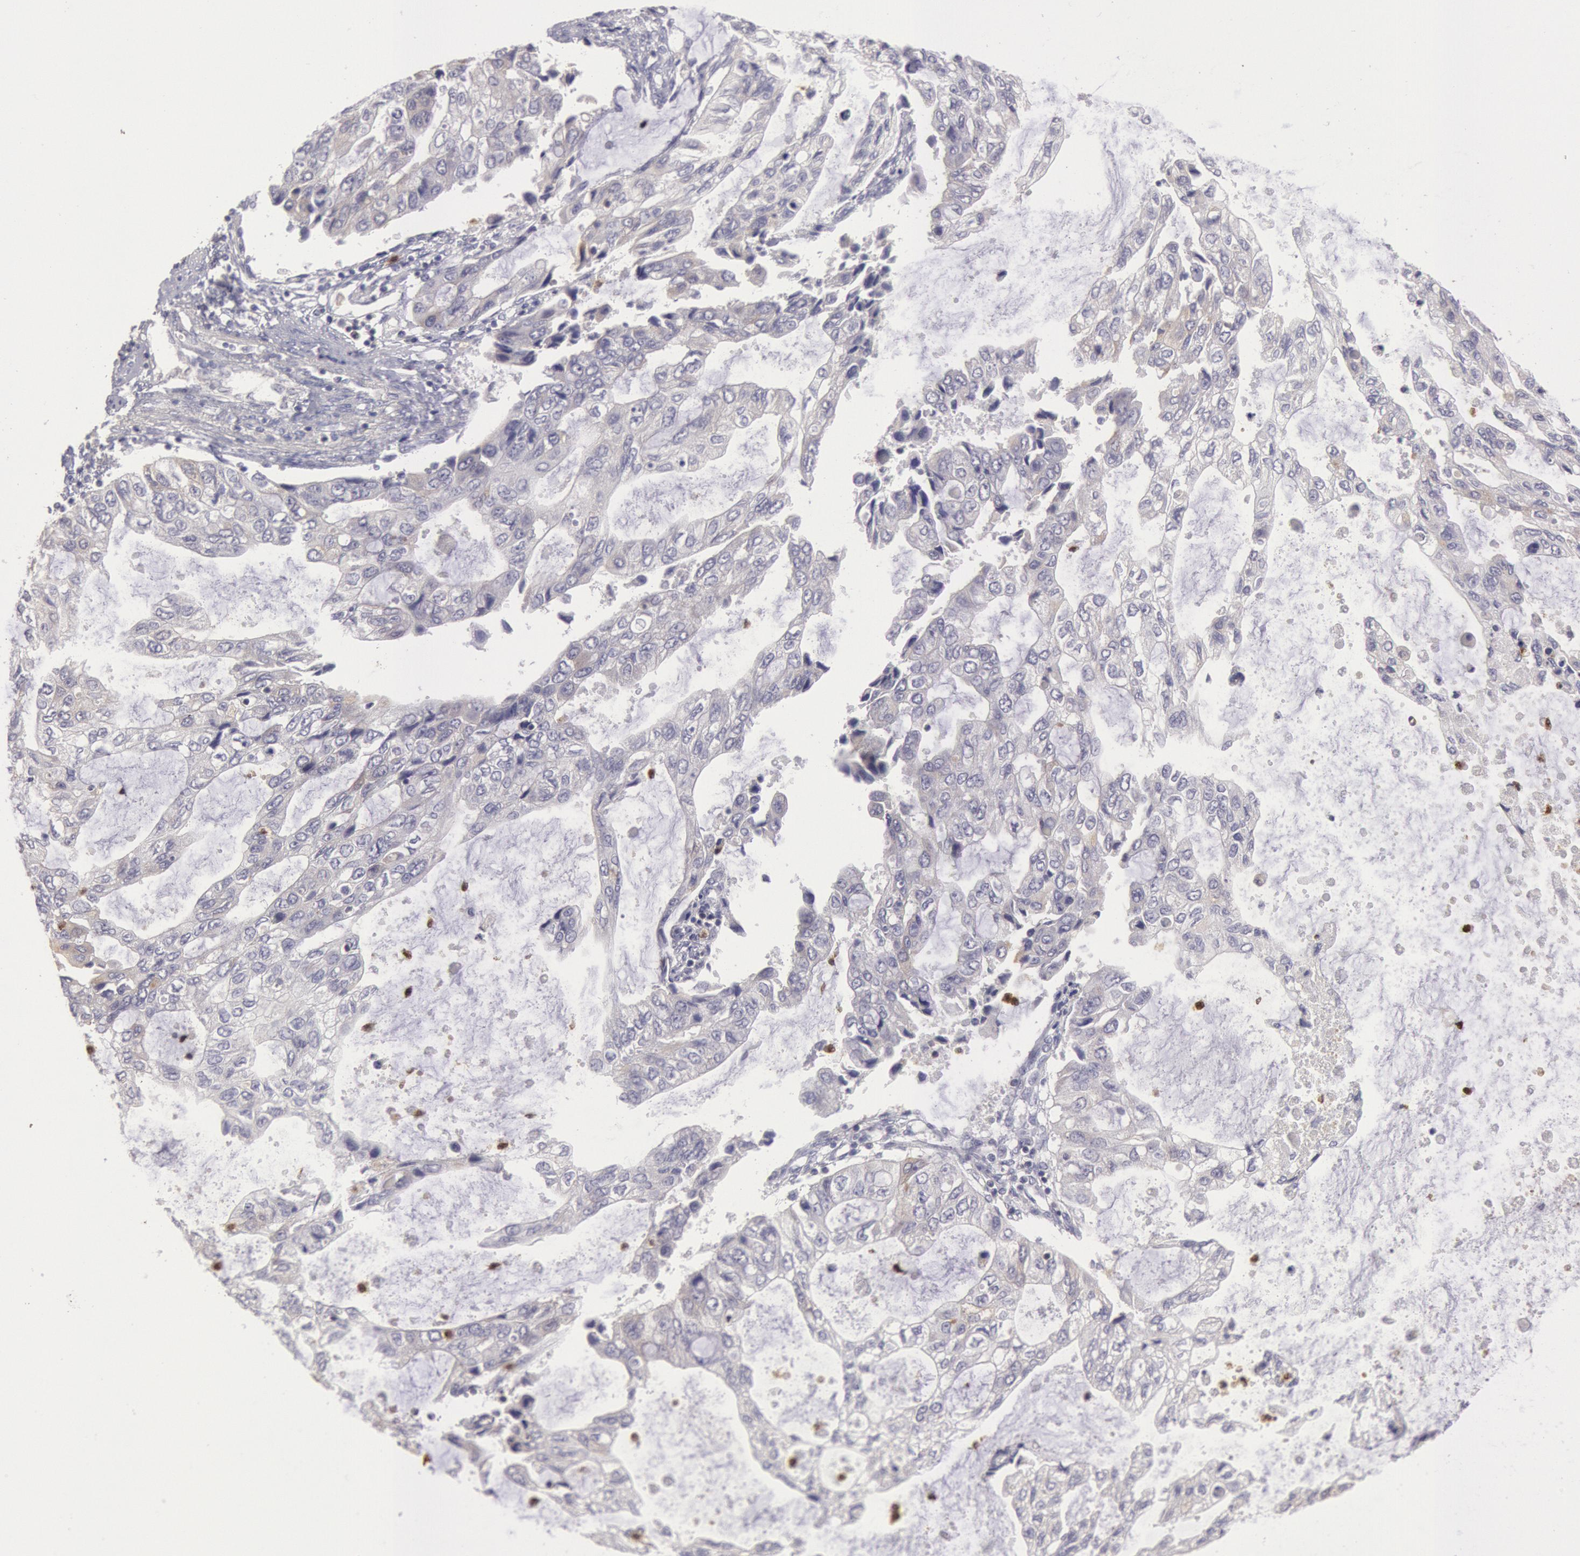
{"staining": {"intensity": "negative", "quantity": "none", "location": "none"}, "tissue": "stomach cancer", "cell_type": "Tumor cells", "image_type": "cancer", "snomed": [{"axis": "morphology", "description": "Adenocarcinoma, NOS"}, {"axis": "topography", "description": "Stomach, upper"}], "caption": "A high-resolution micrograph shows IHC staining of stomach adenocarcinoma, which demonstrates no significant staining in tumor cells. The staining is performed using DAB (3,3'-diaminobenzidine) brown chromogen with nuclei counter-stained in using hematoxylin.", "gene": "RAB27A", "patient": {"sex": "female", "age": 52}}